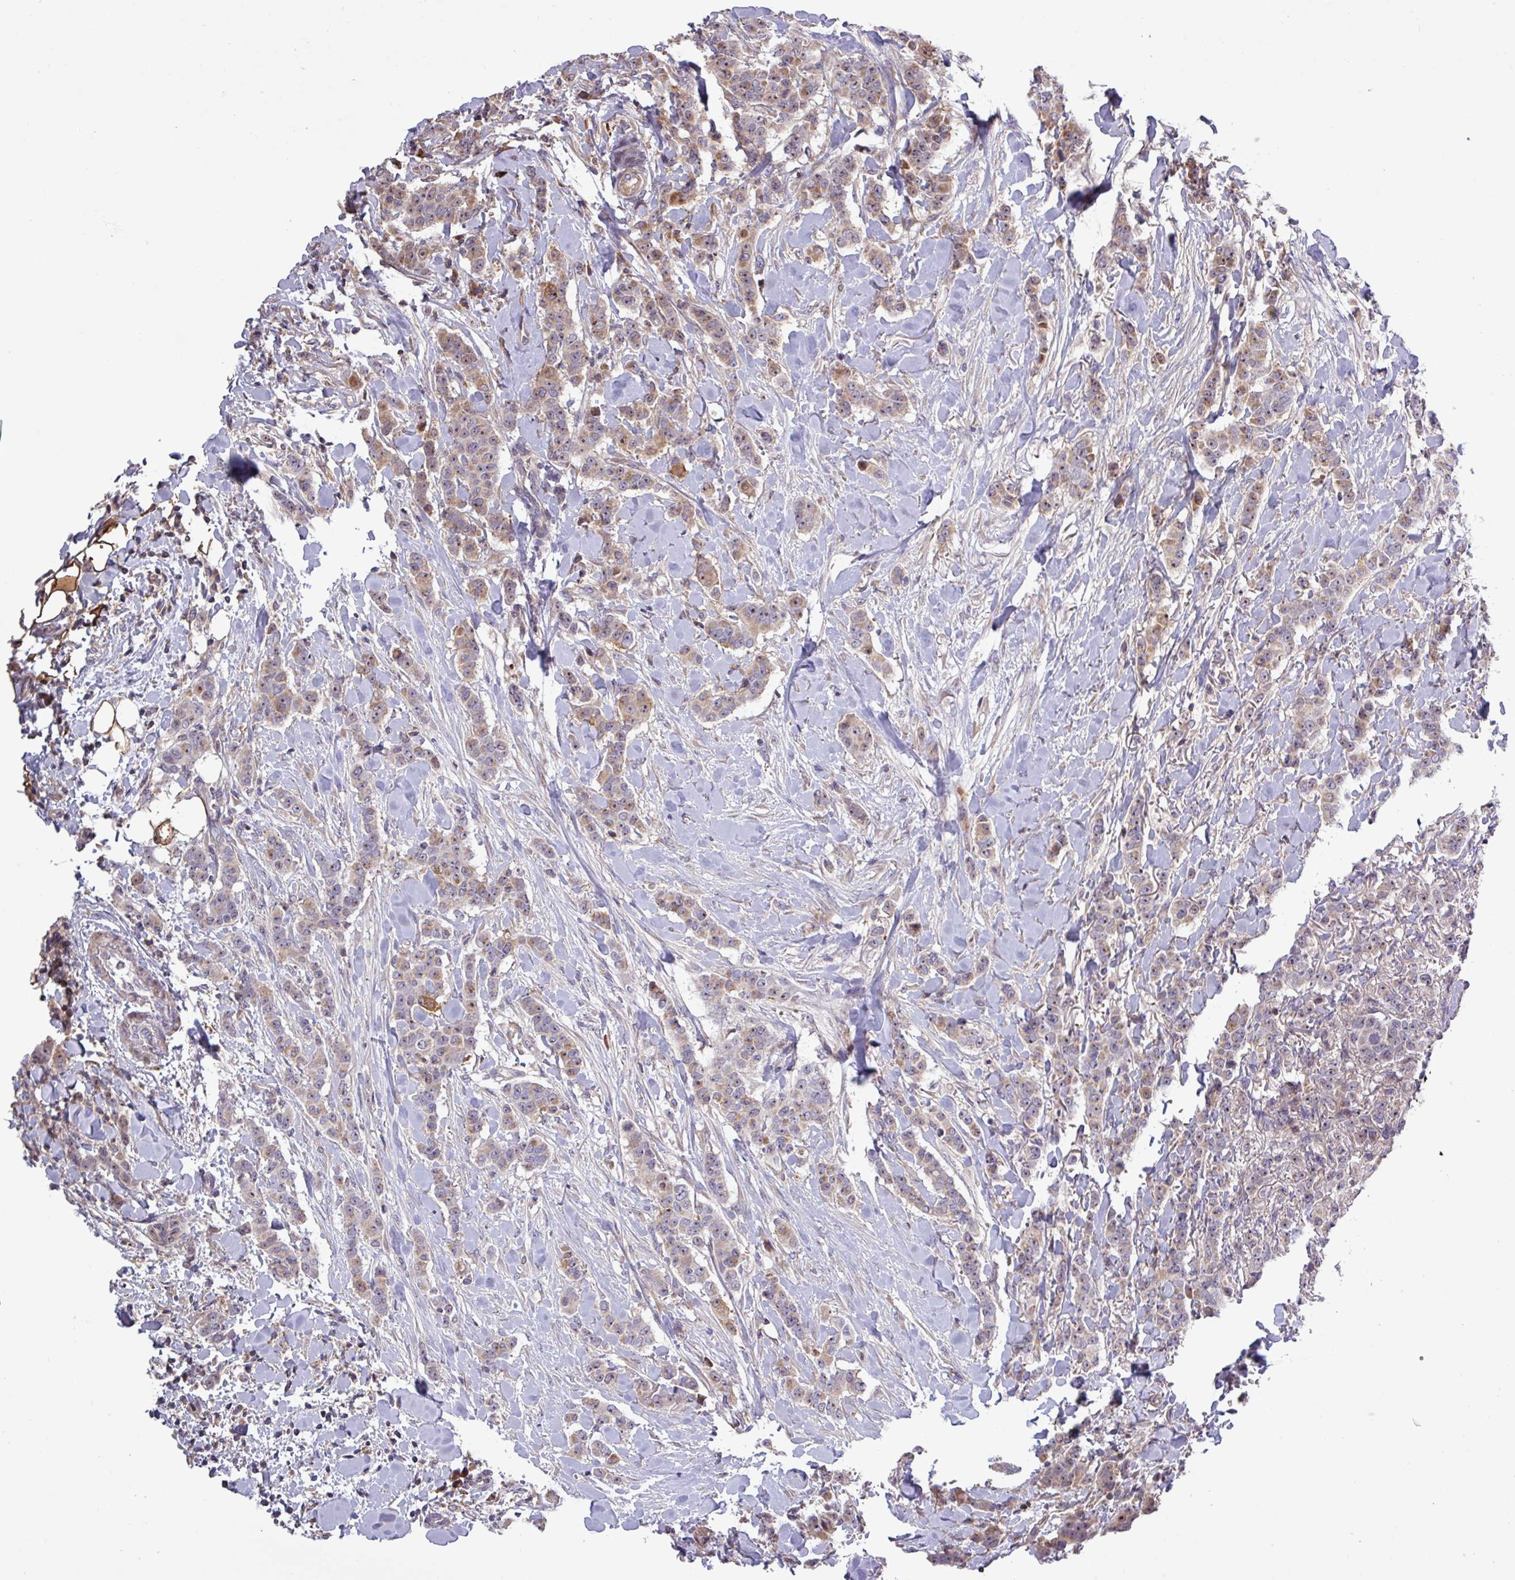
{"staining": {"intensity": "weak", "quantity": "25%-75%", "location": "cytoplasmic/membranous"}, "tissue": "breast cancer", "cell_type": "Tumor cells", "image_type": "cancer", "snomed": [{"axis": "morphology", "description": "Duct carcinoma"}, {"axis": "topography", "description": "Breast"}], "caption": "Weak cytoplasmic/membranous positivity for a protein is seen in about 25%-75% of tumor cells of infiltrating ductal carcinoma (breast) using IHC.", "gene": "TNFSF12", "patient": {"sex": "female", "age": 40}}